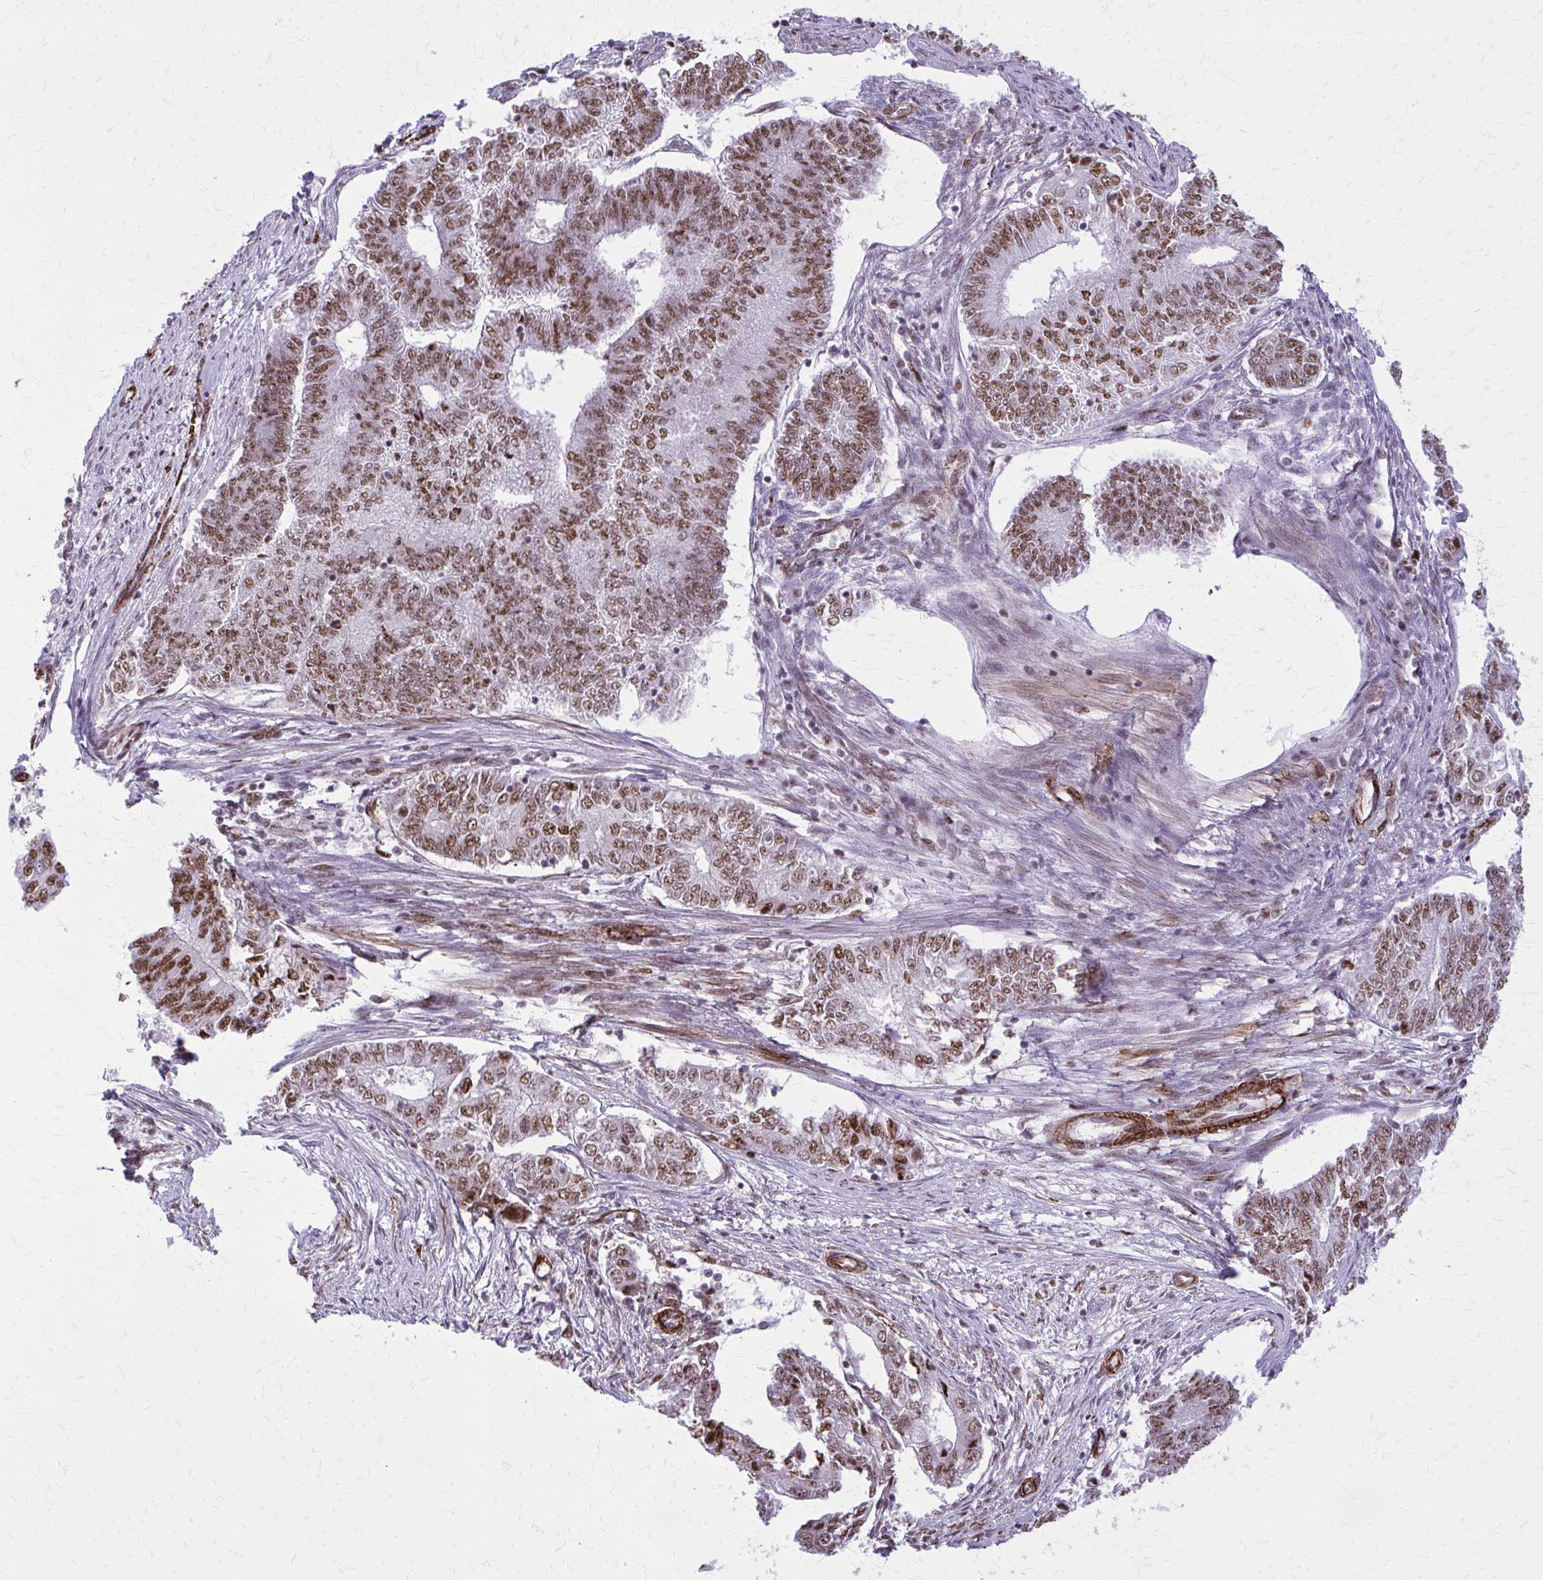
{"staining": {"intensity": "moderate", "quantity": ">75%", "location": "nuclear"}, "tissue": "endometrial cancer", "cell_type": "Tumor cells", "image_type": "cancer", "snomed": [{"axis": "morphology", "description": "Adenocarcinoma, NOS"}, {"axis": "topography", "description": "Endometrium"}], "caption": "This micrograph exhibits endometrial cancer (adenocarcinoma) stained with immunohistochemistry (IHC) to label a protein in brown. The nuclear of tumor cells show moderate positivity for the protein. Nuclei are counter-stained blue.", "gene": "NRBF2", "patient": {"sex": "female", "age": 62}}